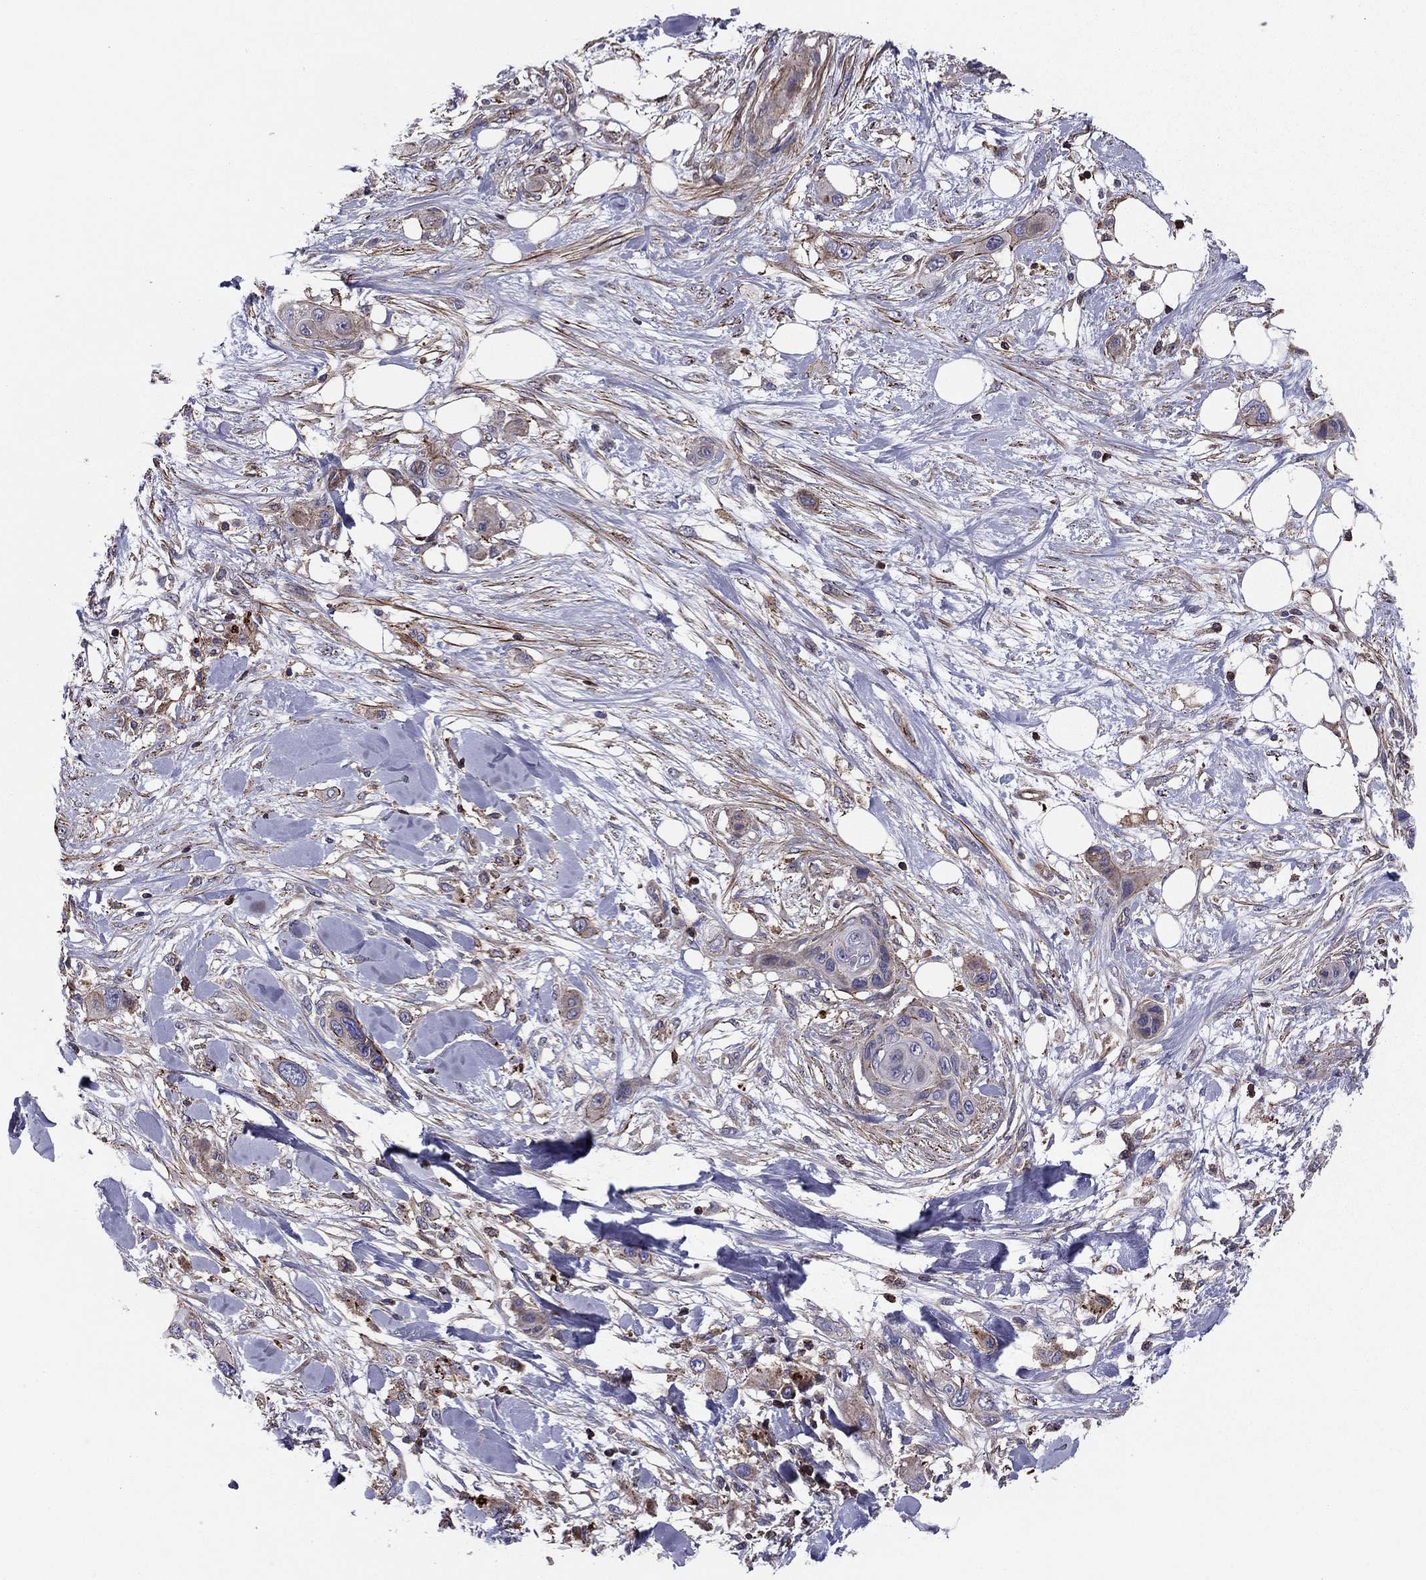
{"staining": {"intensity": "moderate", "quantity": "<25%", "location": "cytoplasmic/membranous"}, "tissue": "skin cancer", "cell_type": "Tumor cells", "image_type": "cancer", "snomed": [{"axis": "morphology", "description": "Squamous cell carcinoma, NOS"}, {"axis": "topography", "description": "Skin"}], "caption": "Immunohistochemical staining of human skin squamous cell carcinoma displays low levels of moderate cytoplasmic/membranous positivity in approximately <25% of tumor cells.", "gene": "ALG6", "patient": {"sex": "male", "age": 79}}